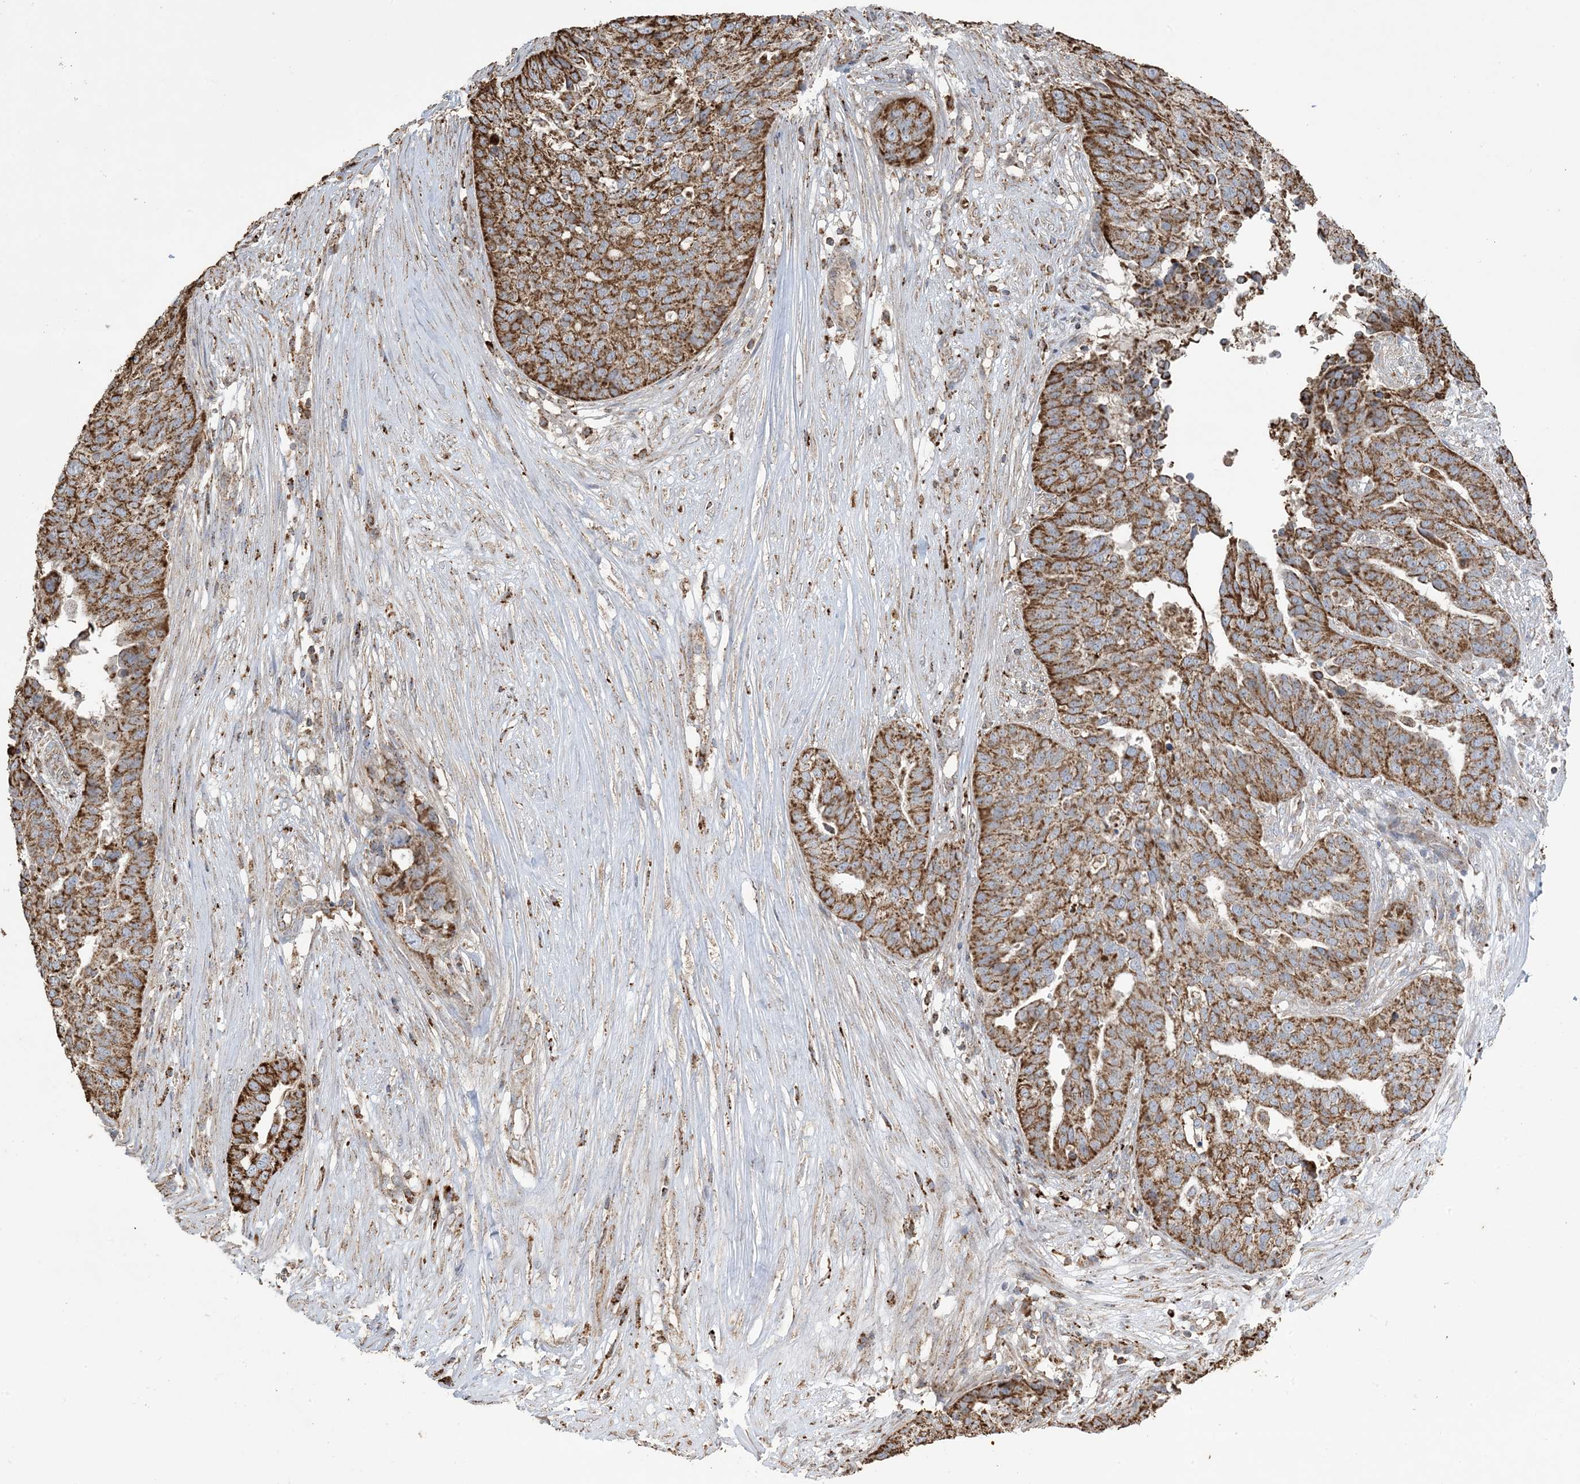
{"staining": {"intensity": "moderate", "quantity": ">75%", "location": "cytoplasmic/membranous"}, "tissue": "ovarian cancer", "cell_type": "Tumor cells", "image_type": "cancer", "snomed": [{"axis": "morphology", "description": "Cystadenocarcinoma, serous, NOS"}, {"axis": "topography", "description": "Ovary"}], "caption": "This micrograph reveals IHC staining of ovarian cancer, with medium moderate cytoplasmic/membranous positivity in about >75% of tumor cells.", "gene": "AGA", "patient": {"sex": "female", "age": 59}}